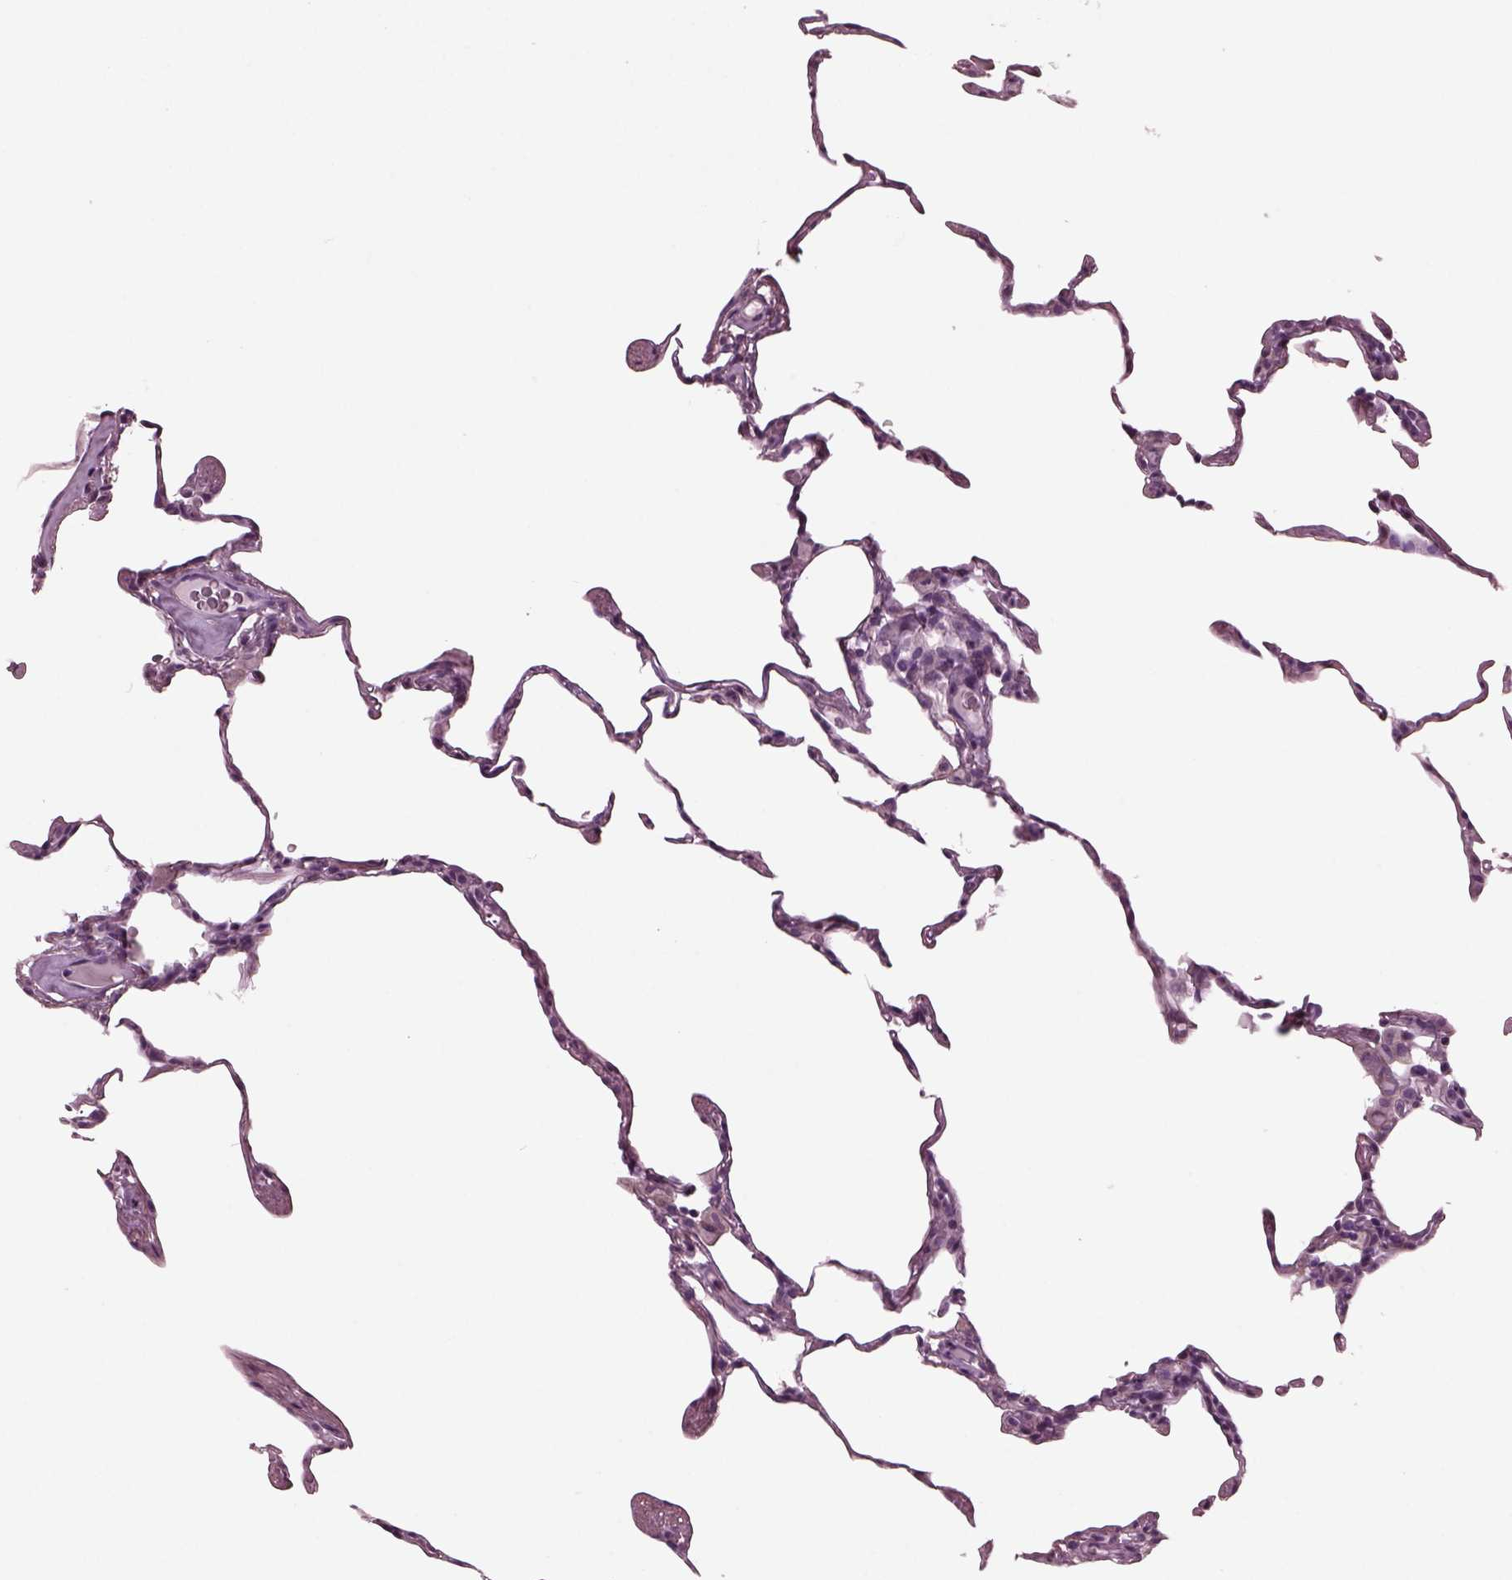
{"staining": {"intensity": "negative", "quantity": "none", "location": "none"}, "tissue": "lung", "cell_type": "Alveolar cells", "image_type": "normal", "snomed": [{"axis": "morphology", "description": "Normal tissue, NOS"}, {"axis": "topography", "description": "Lung"}], "caption": "The IHC micrograph has no significant positivity in alveolar cells of lung.", "gene": "GDF11", "patient": {"sex": "female", "age": 57}}